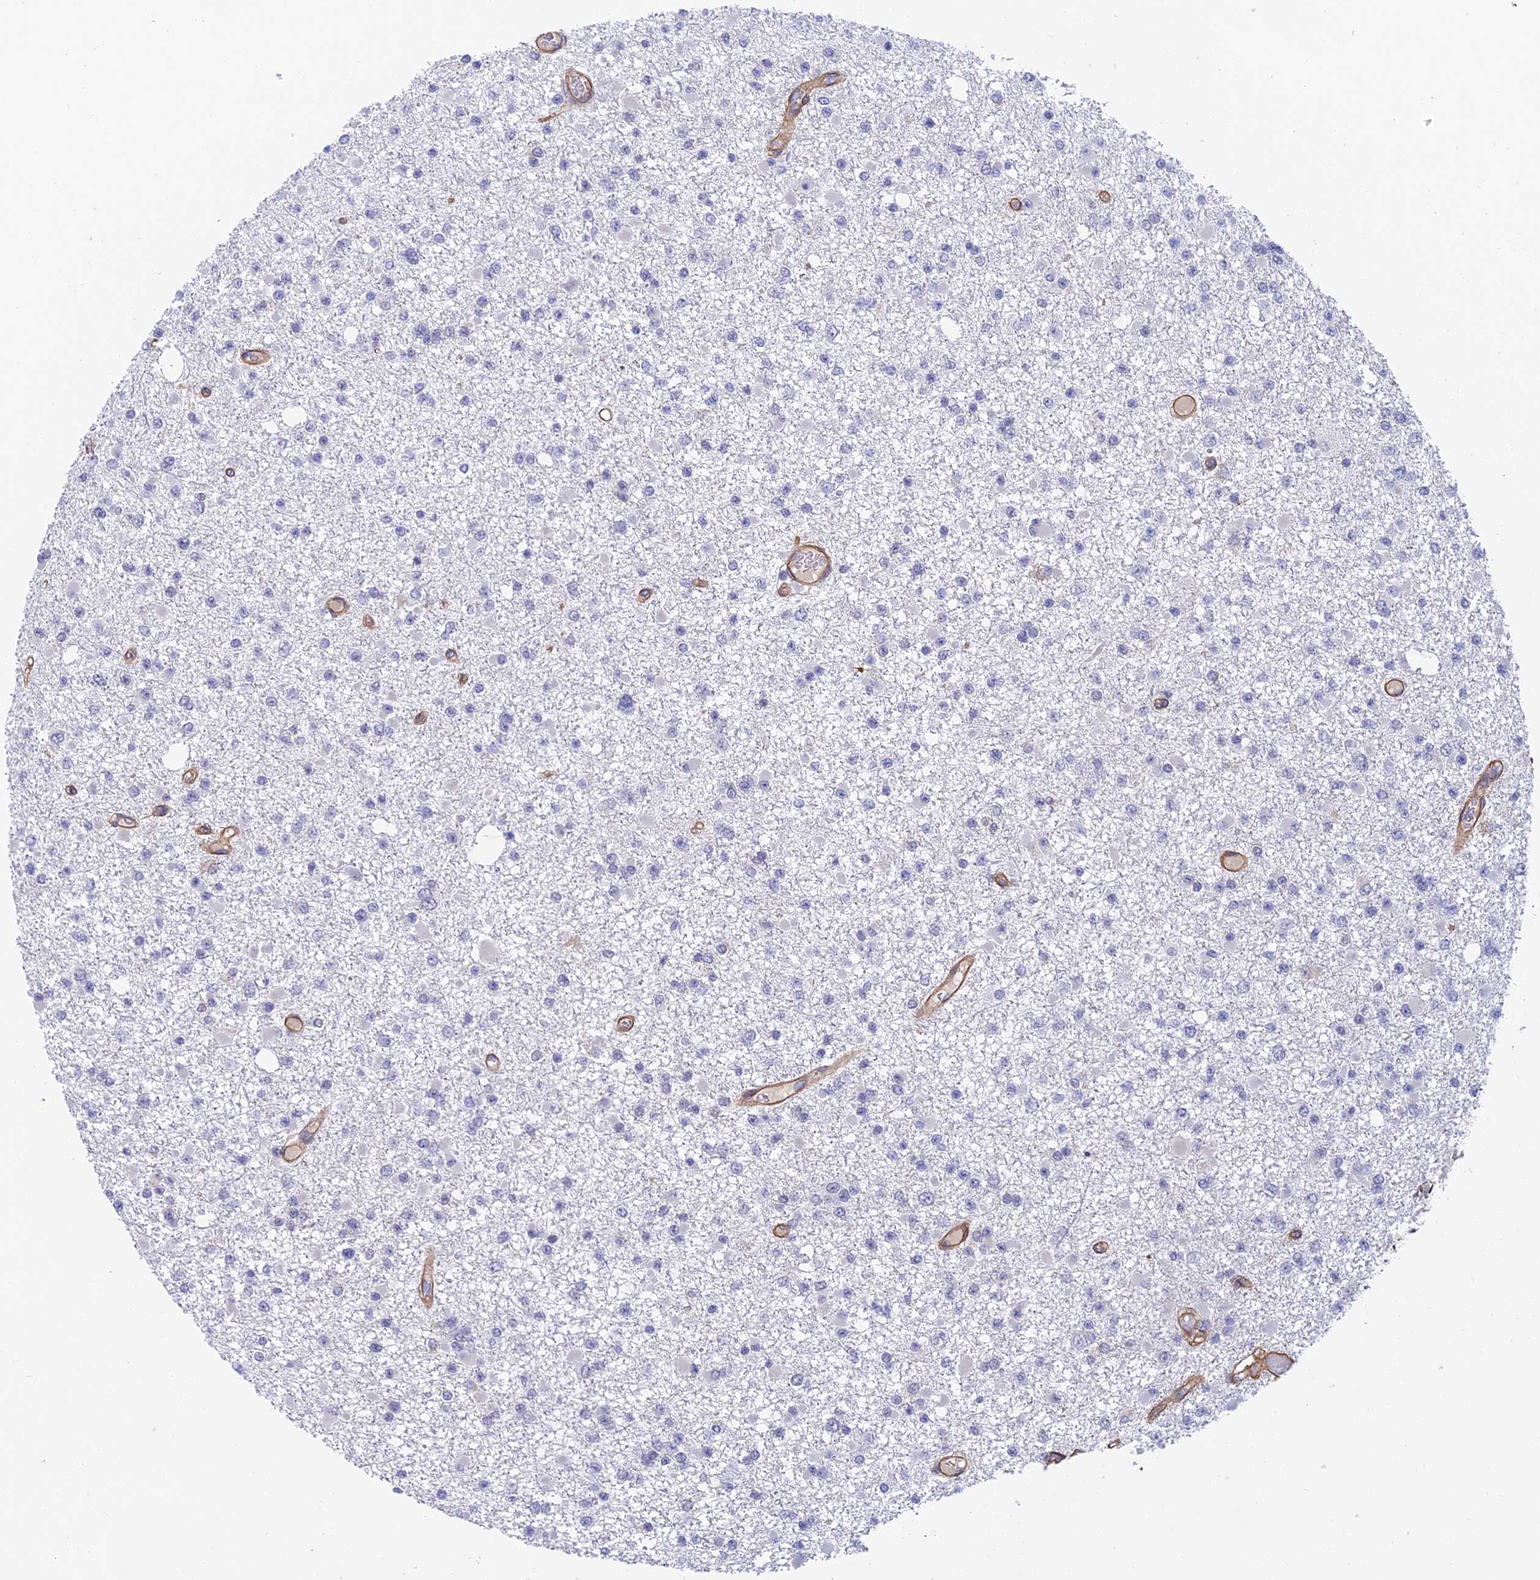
{"staining": {"intensity": "negative", "quantity": "none", "location": "none"}, "tissue": "glioma", "cell_type": "Tumor cells", "image_type": "cancer", "snomed": [{"axis": "morphology", "description": "Glioma, malignant, Low grade"}, {"axis": "topography", "description": "Brain"}], "caption": "Tumor cells are negative for brown protein staining in low-grade glioma (malignant).", "gene": "NSMCE1", "patient": {"sex": "female", "age": 22}}